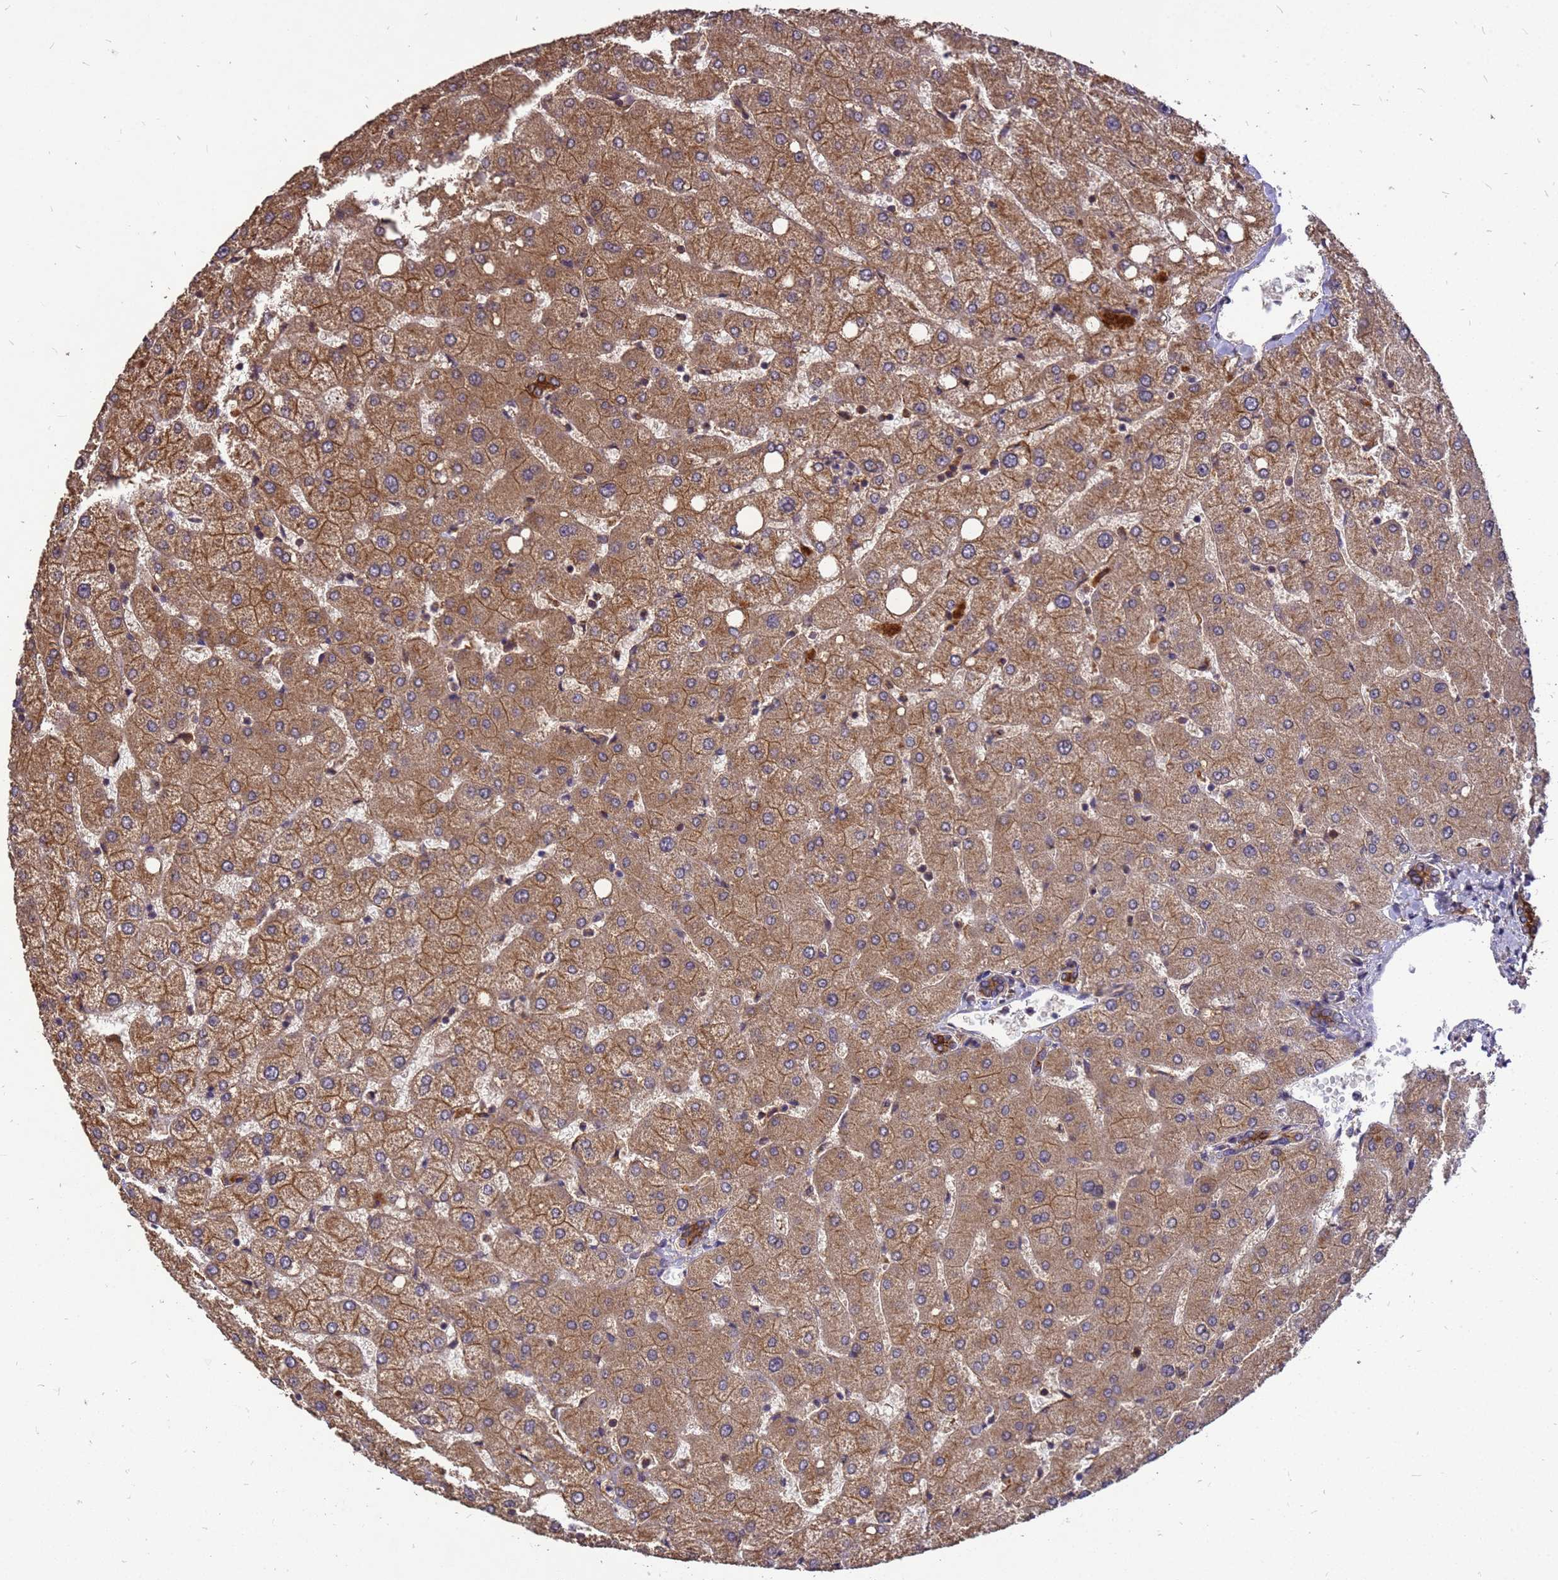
{"staining": {"intensity": "strong", "quantity": ">75%", "location": "cytoplasmic/membranous"}, "tissue": "liver", "cell_type": "Cholangiocytes", "image_type": "normal", "snomed": [{"axis": "morphology", "description": "Normal tissue, NOS"}, {"axis": "topography", "description": "Liver"}], "caption": "A brown stain labels strong cytoplasmic/membranous positivity of a protein in cholangiocytes of benign liver. (Brightfield microscopy of DAB IHC at high magnification).", "gene": "ZNF618", "patient": {"sex": "female", "age": 54}}